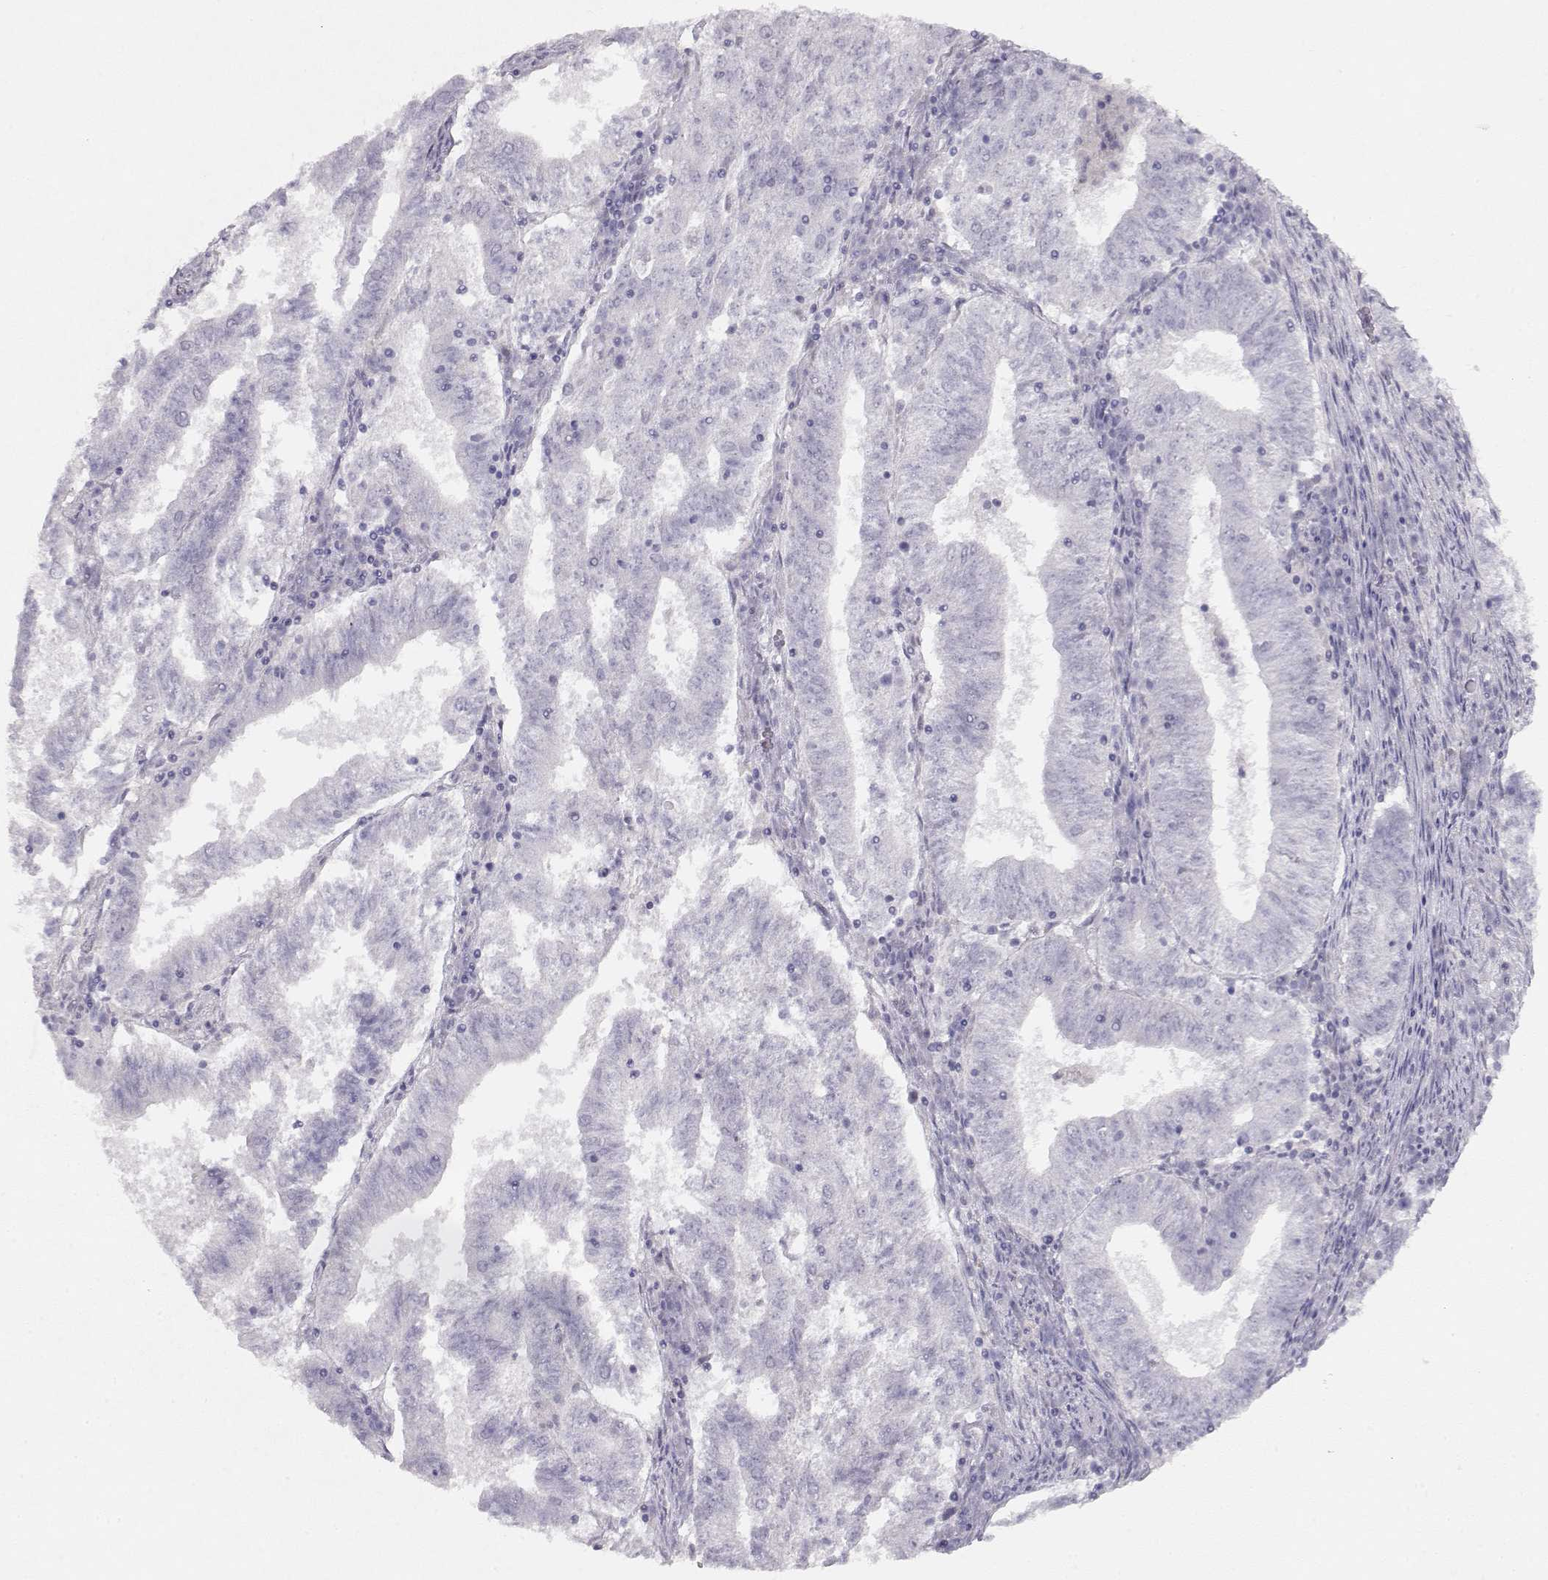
{"staining": {"intensity": "negative", "quantity": "none", "location": "none"}, "tissue": "endometrial cancer", "cell_type": "Tumor cells", "image_type": "cancer", "snomed": [{"axis": "morphology", "description": "Adenocarcinoma, NOS"}, {"axis": "topography", "description": "Endometrium"}], "caption": "Adenocarcinoma (endometrial) was stained to show a protein in brown. There is no significant expression in tumor cells. (DAB (3,3'-diaminobenzidine) IHC, high magnification).", "gene": "IMPG1", "patient": {"sex": "female", "age": 82}}